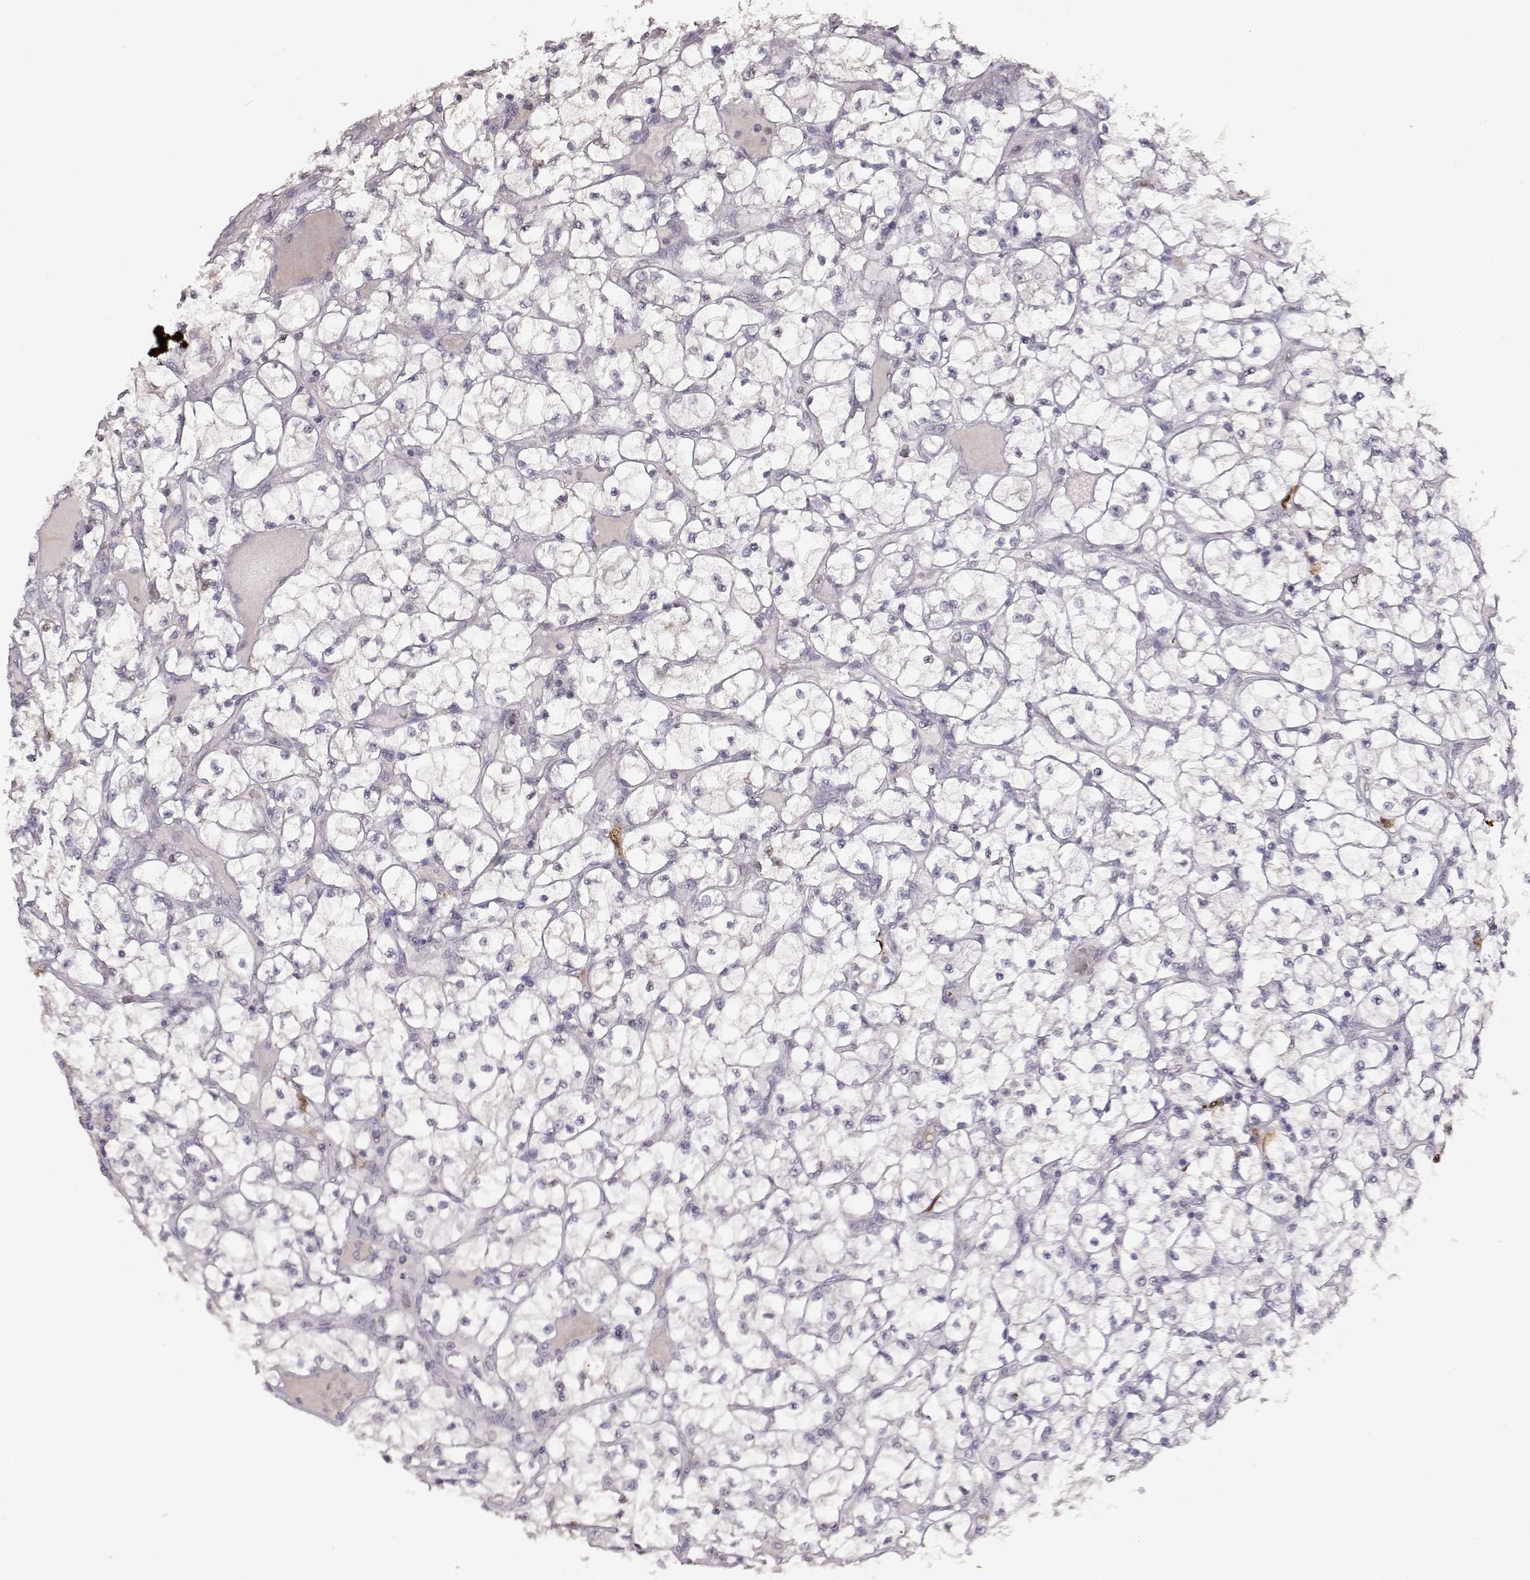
{"staining": {"intensity": "negative", "quantity": "none", "location": "none"}, "tissue": "renal cancer", "cell_type": "Tumor cells", "image_type": "cancer", "snomed": [{"axis": "morphology", "description": "Adenocarcinoma, NOS"}, {"axis": "topography", "description": "Kidney"}], "caption": "DAB (3,3'-diaminobenzidine) immunohistochemical staining of human renal cancer exhibits no significant positivity in tumor cells.", "gene": "S100B", "patient": {"sex": "female", "age": 64}}